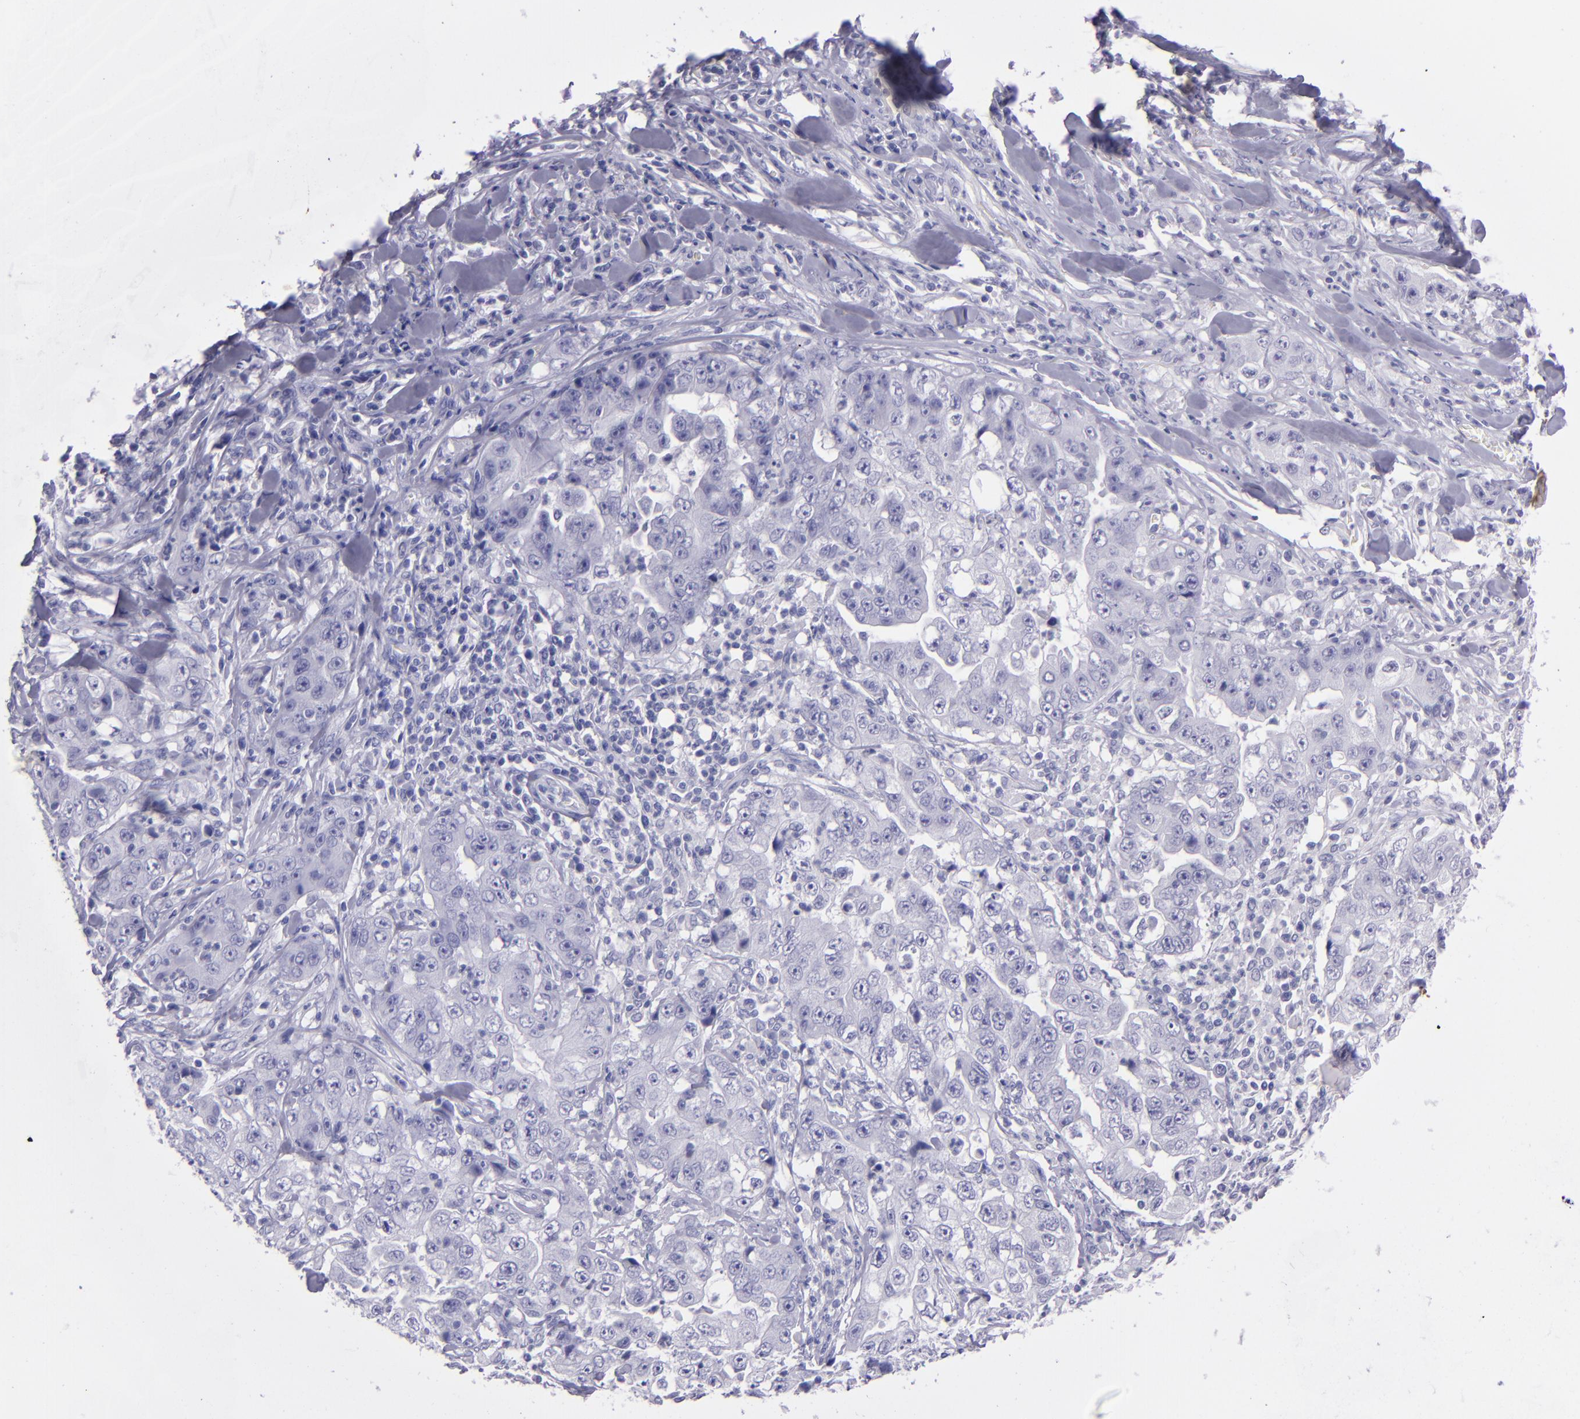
{"staining": {"intensity": "negative", "quantity": "none", "location": "none"}, "tissue": "lung cancer", "cell_type": "Tumor cells", "image_type": "cancer", "snomed": [{"axis": "morphology", "description": "Squamous cell carcinoma, NOS"}, {"axis": "topography", "description": "Lung"}], "caption": "An immunohistochemistry micrograph of squamous cell carcinoma (lung) is shown. There is no staining in tumor cells of squamous cell carcinoma (lung).", "gene": "TNNT3", "patient": {"sex": "male", "age": 64}}